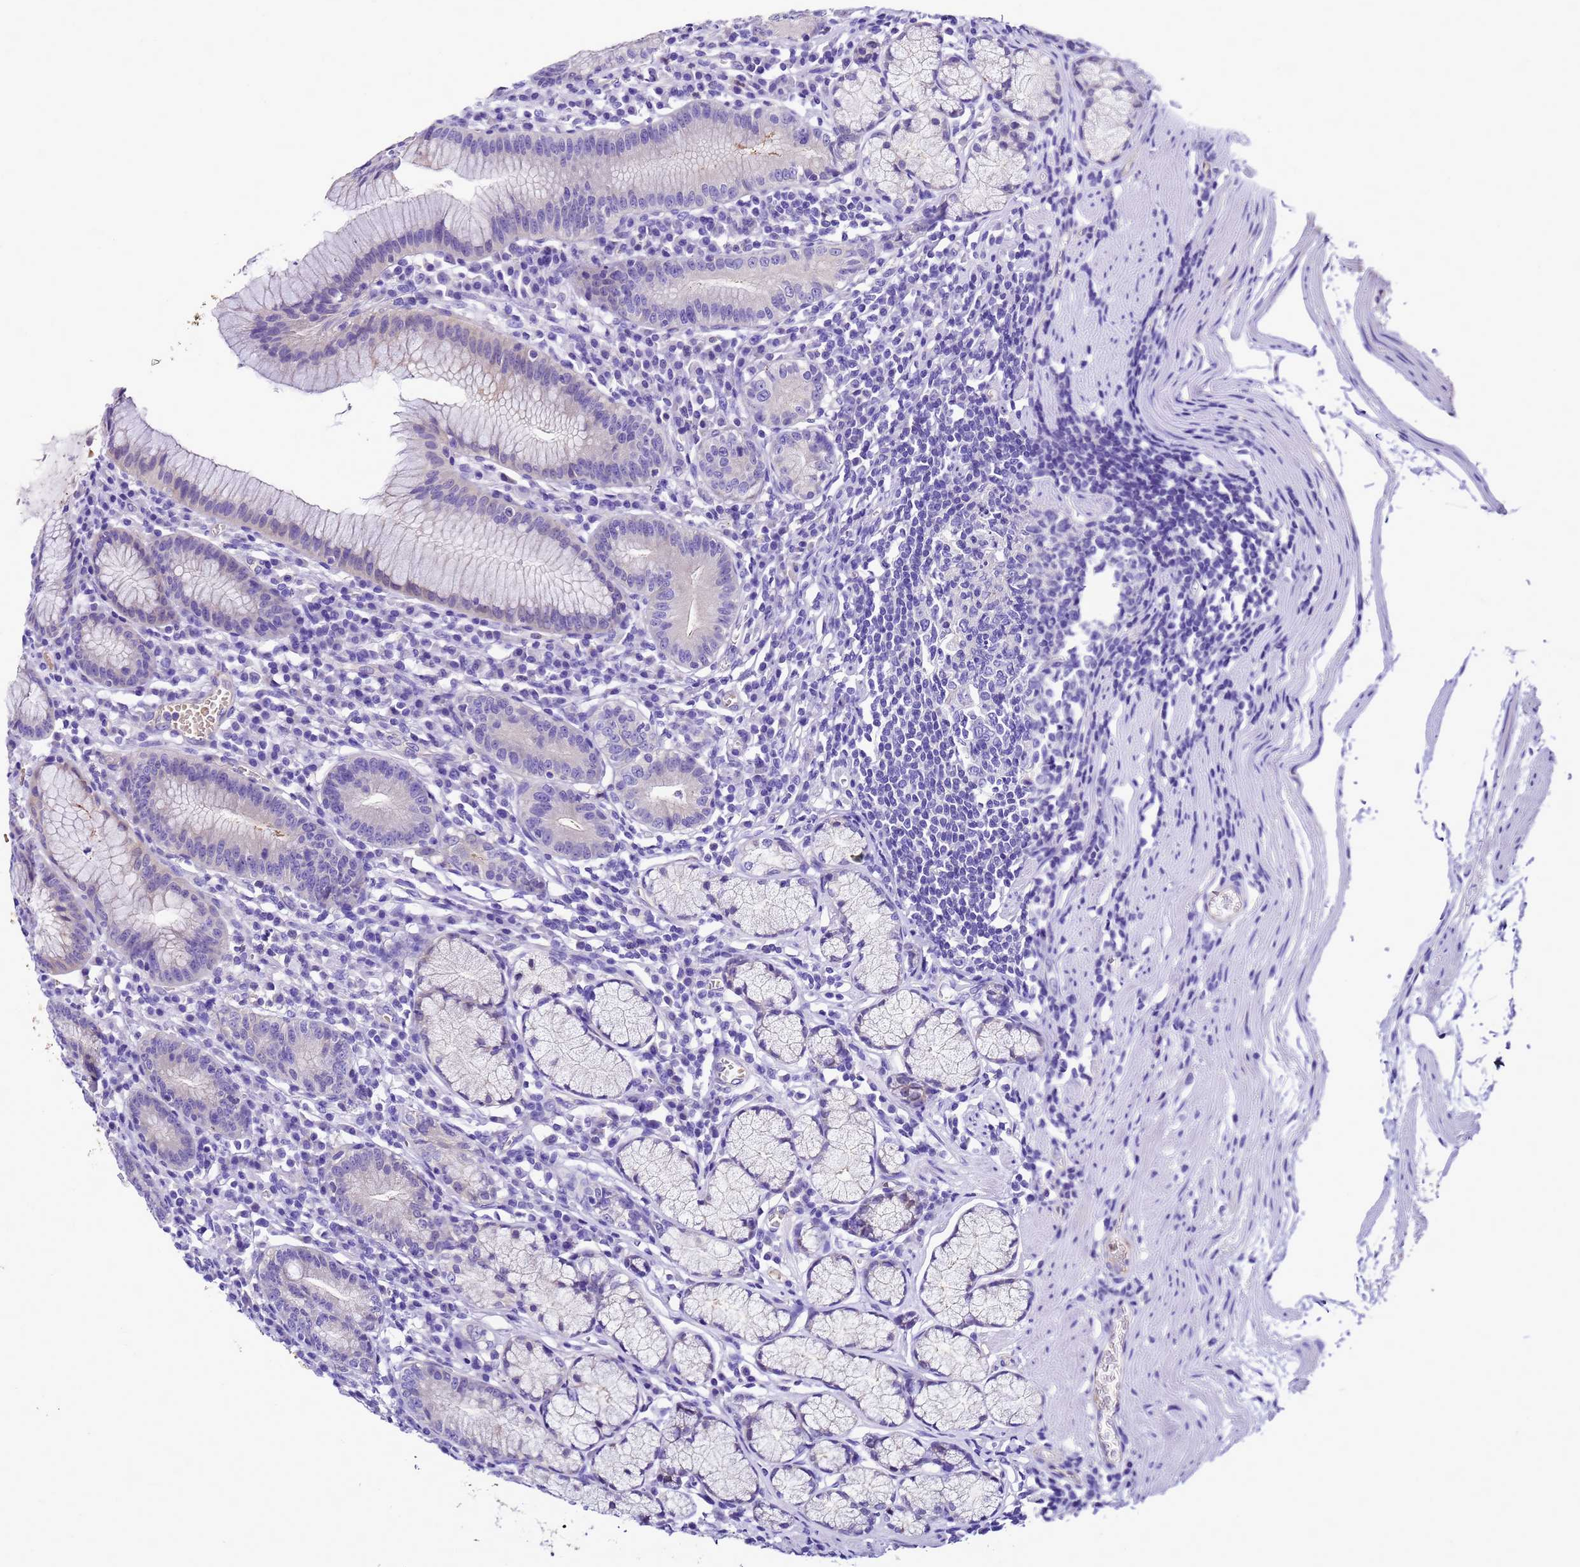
{"staining": {"intensity": "weak", "quantity": "25%-75%", "location": "cytoplasmic/membranous"}, "tissue": "stomach", "cell_type": "Glandular cells", "image_type": "normal", "snomed": [{"axis": "morphology", "description": "Normal tissue, NOS"}, {"axis": "topography", "description": "Stomach"}], "caption": "Immunohistochemical staining of unremarkable stomach shows weak cytoplasmic/membranous protein staining in about 25%-75% of glandular cells.", "gene": "UGT2A1", "patient": {"sex": "male", "age": 55}}